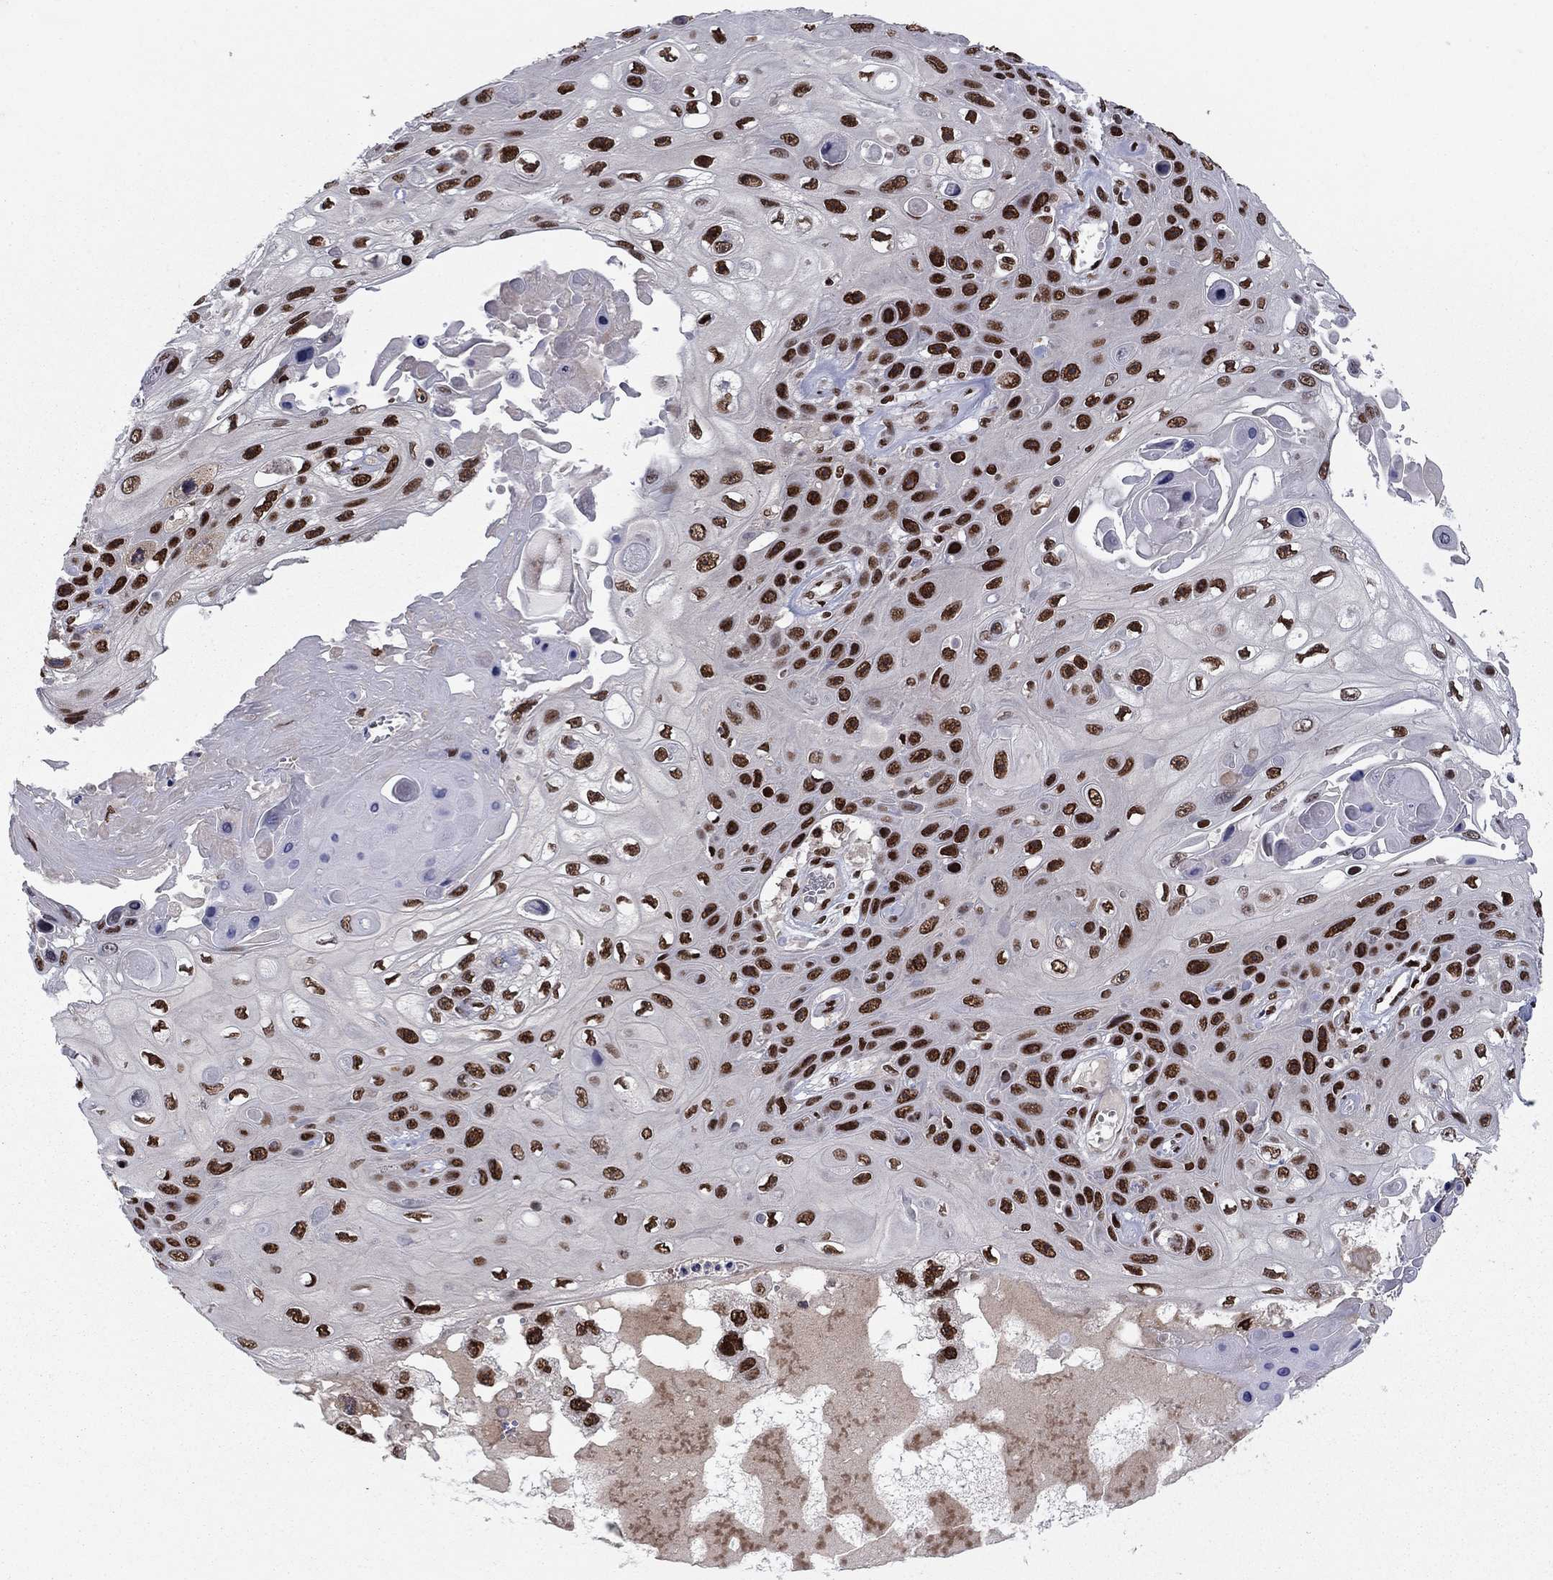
{"staining": {"intensity": "strong", "quantity": ">75%", "location": "nuclear"}, "tissue": "skin cancer", "cell_type": "Tumor cells", "image_type": "cancer", "snomed": [{"axis": "morphology", "description": "Squamous cell carcinoma, NOS"}, {"axis": "topography", "description": "Skin"}], "caption": "The micrograph demonstrates immunohistochemical staining of skin cancer (squamous cell carcinoma). There is strong nuclear staining is appreciated in about >75% of tumor cells. The protein is stained brown, and the nuclei are stained in blue (DAB IHC with brightfield microscopy, high magnification).", "gene": "USP54", "patient": {"sex": "male", "age": 82}}